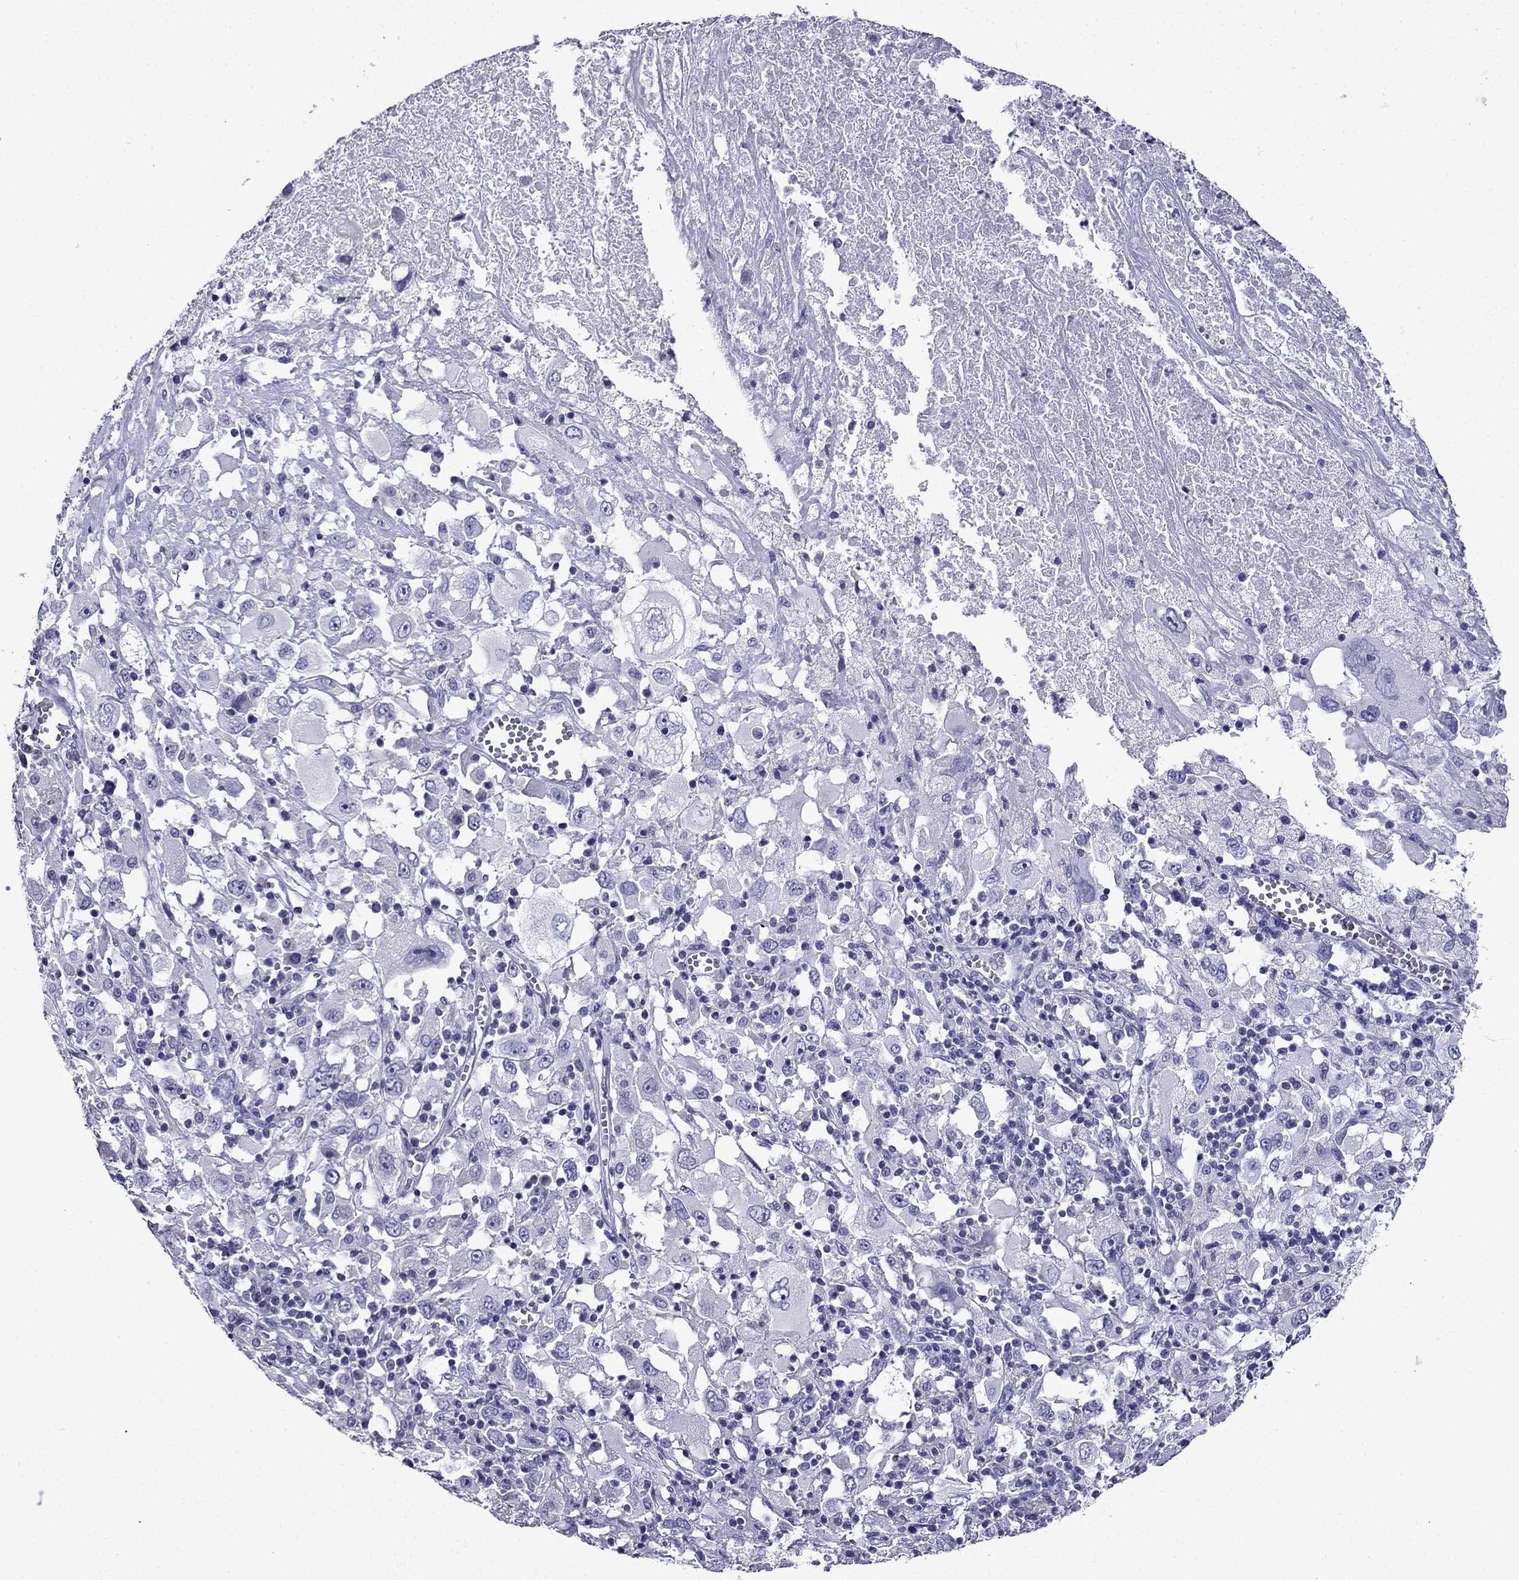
{"staining": {"intensity": "negative", "quantity": "none", "location": "none"}, "tissue": "melanoma", "cell_type": "Tumor cells", "image_type": "cancer", "snomed": [{"axis": "morphology", "description": "Malignant melanoma, Metastatic site"}, {"axis": "topography", "description": "Soft tissue"}], "caption": "Photomicrograph shows no protein expression in tumor cells of melanoma tissue.", "gene": "DNAH17", "patient": {"sex": "male", "age": 50}}